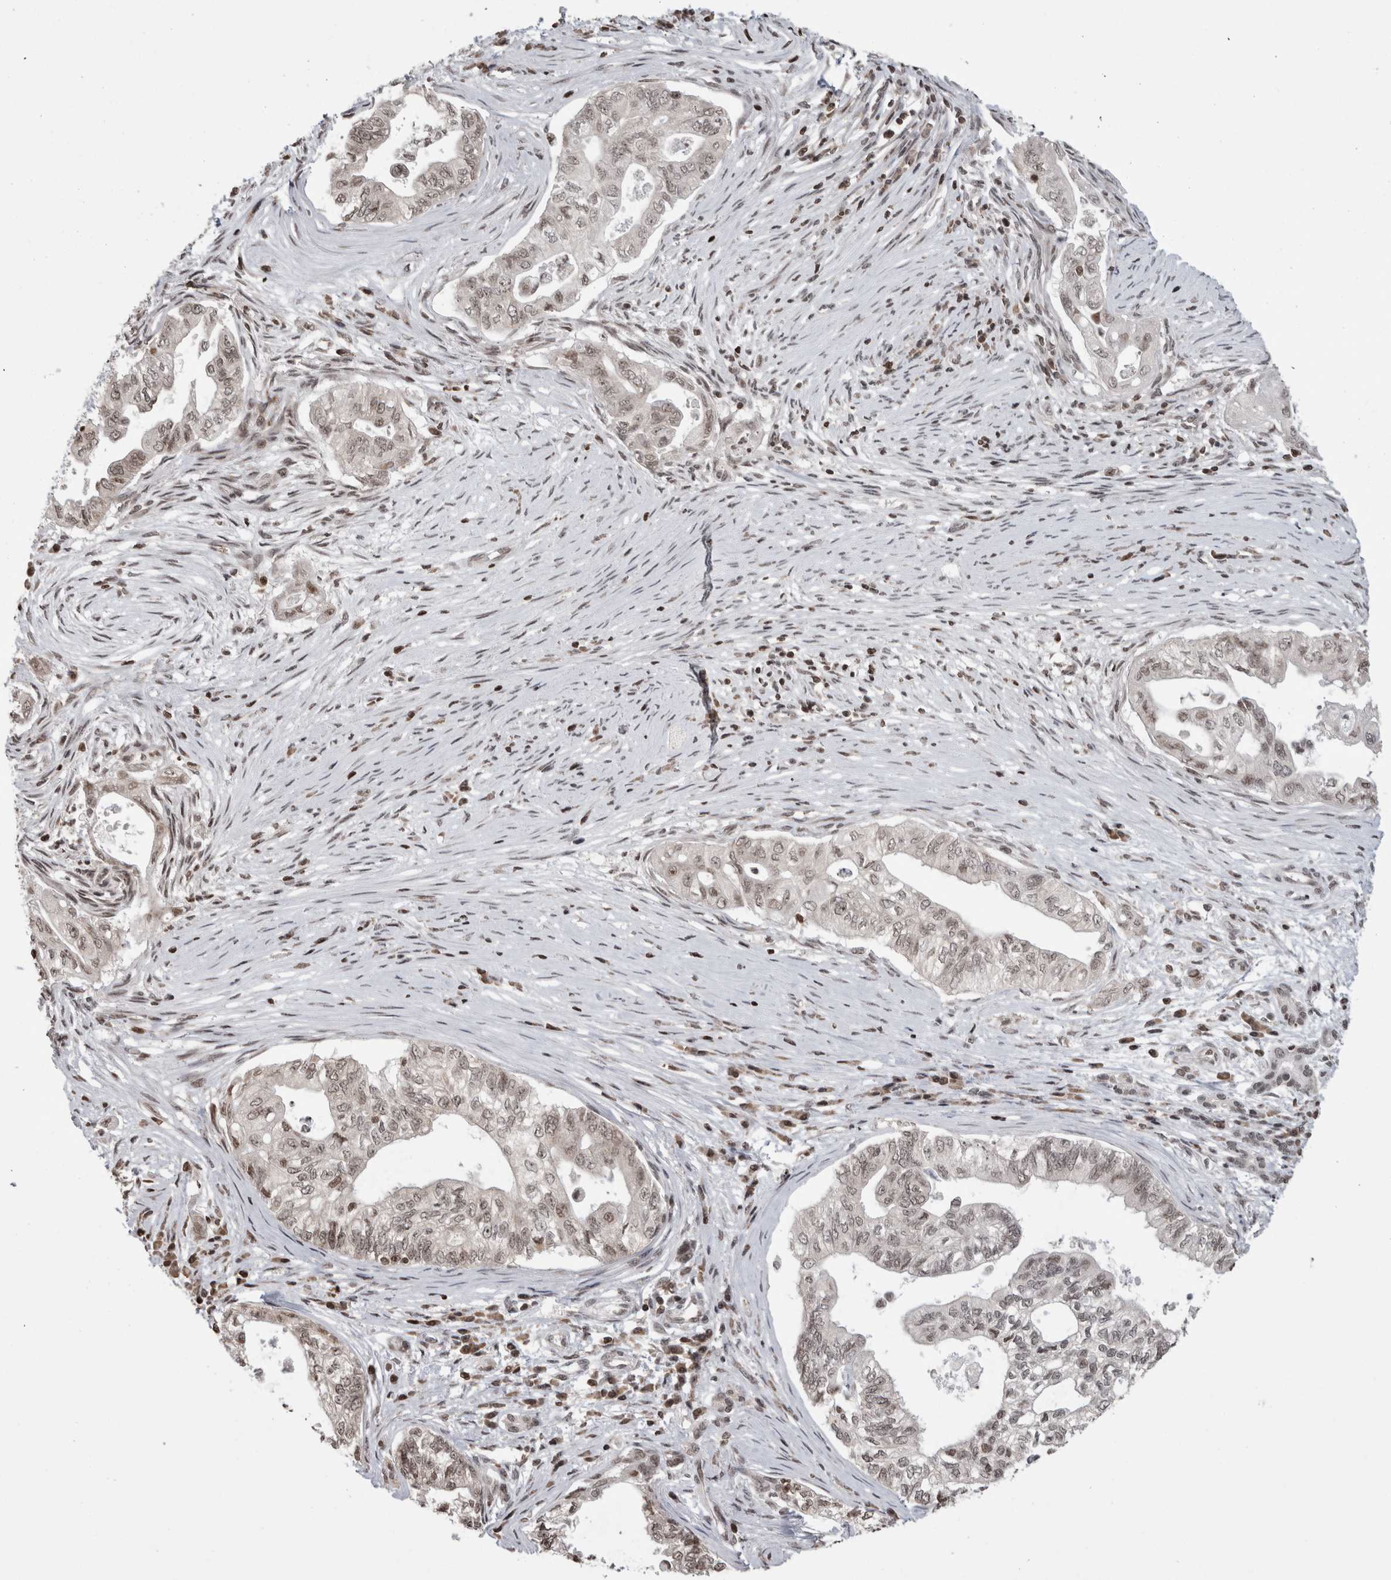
{"staining": {"intensity": "weak", "quantity": ">75%", "location": "nuclear"}, "tissue": "pancreatic cancer", "cell_type": "Tumor cells", "image_type": "cancer", "snomed": [{"axis": "morphology", "description": "Adenocarcinoma, NOS"}, {"axis": "topography", "description": "Pancreas"}], "caption": "Protein expression analysis of pancreatic adenocarcinoma demonstrates weak nuclear staining in about >75% of tumor cells.", "gene": "ZBTB11", "patient": {"sex": "male", "age": 72}}